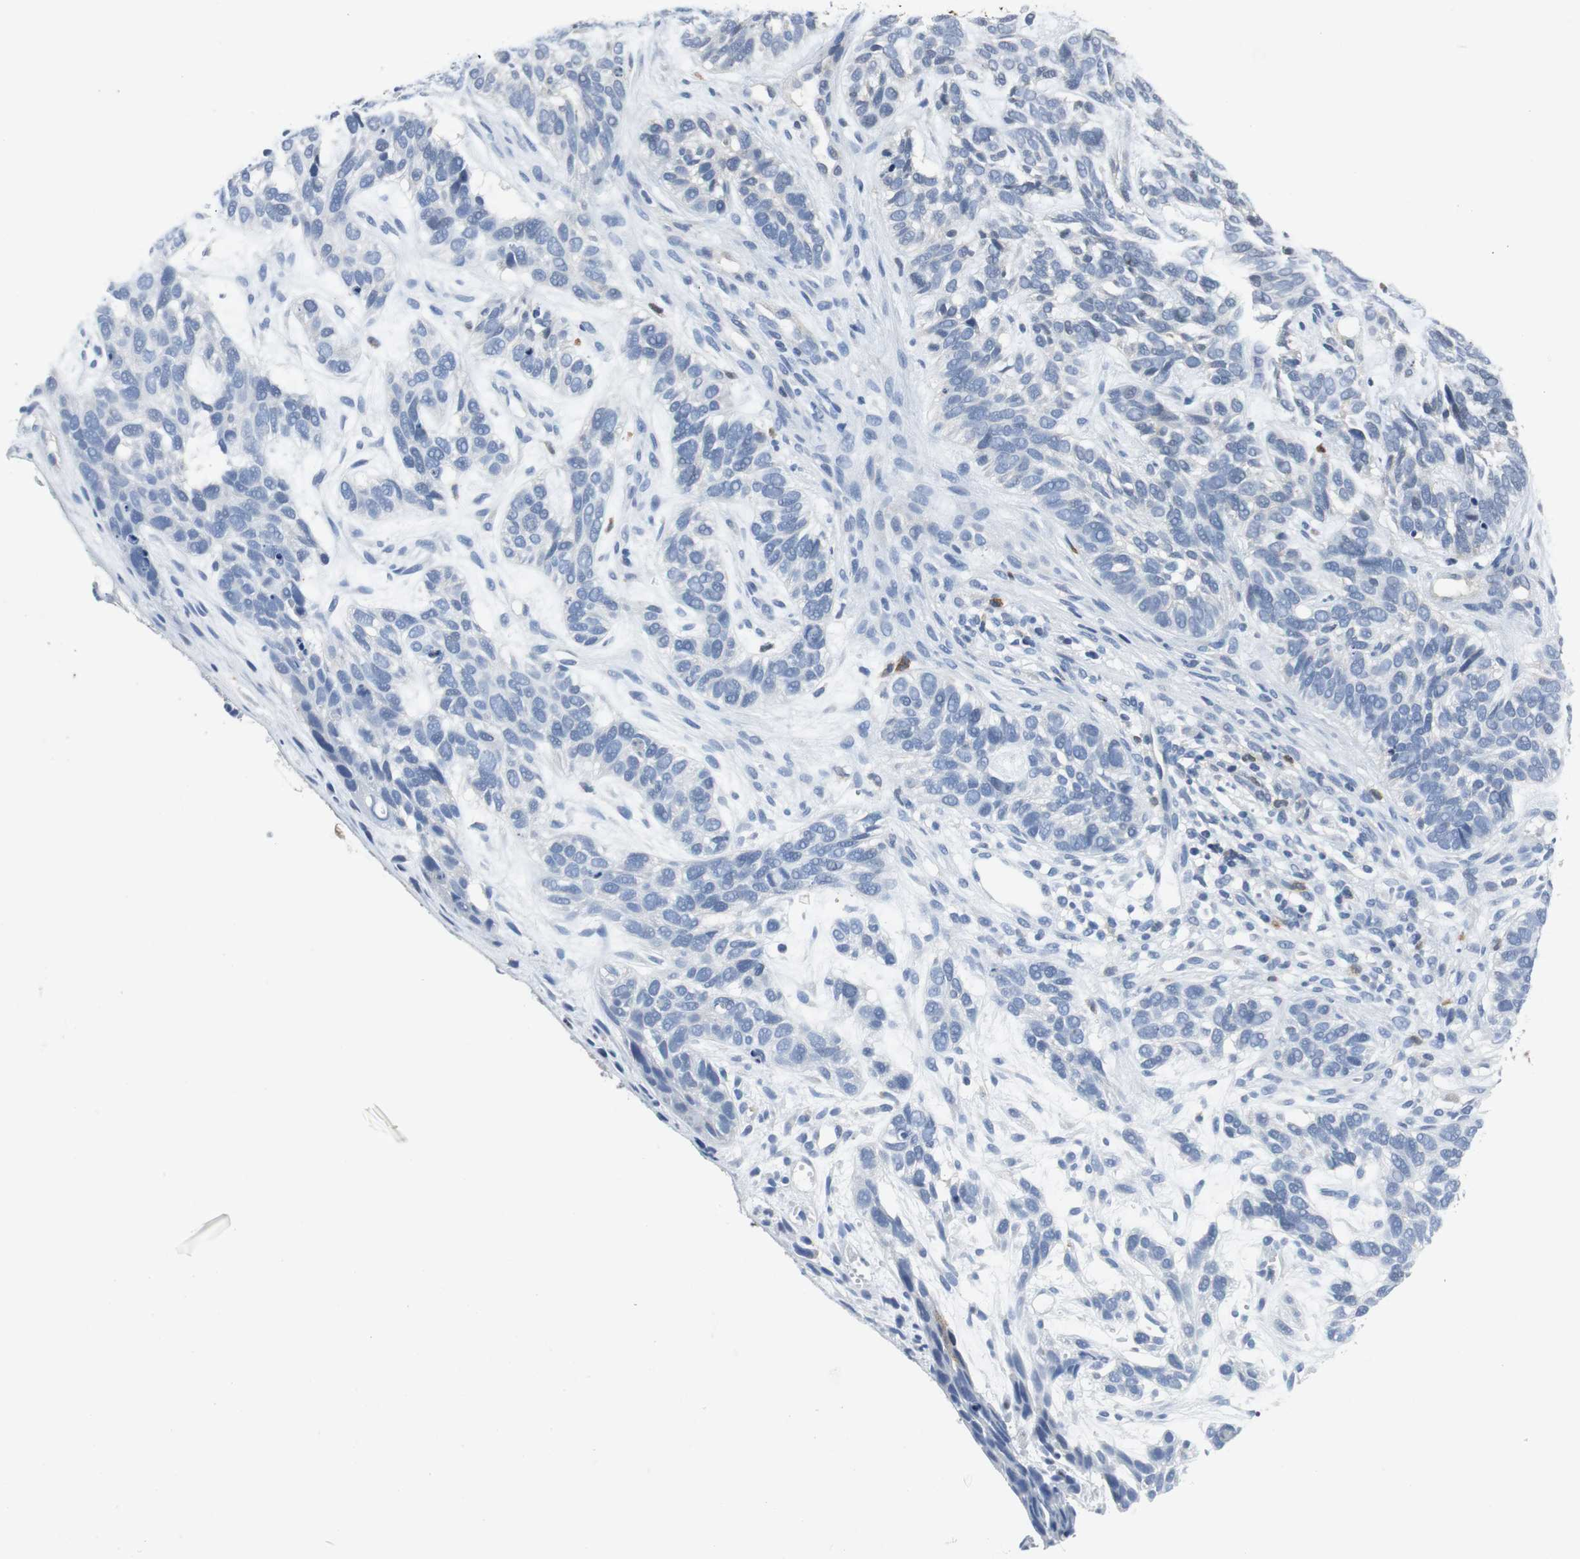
{"staining": {"intensity": "negative", "quantity": "none", "location": "none"}, "tissue": "skin cancer", "cell_type": "Tumor cells", "image_type": "cancer", "snomed": [{"axis": "morphology", "description": "Basal cell carcinoma"}, {"axis": "topography", "description": "Skin"}], "caption": "A histopathology image of skin cancer (basal cell carcinoma) stained for a protein displays no brown staining in tumor cells.", "gene": "ORM1", "patient": {"sex": "male", "age": 87}}